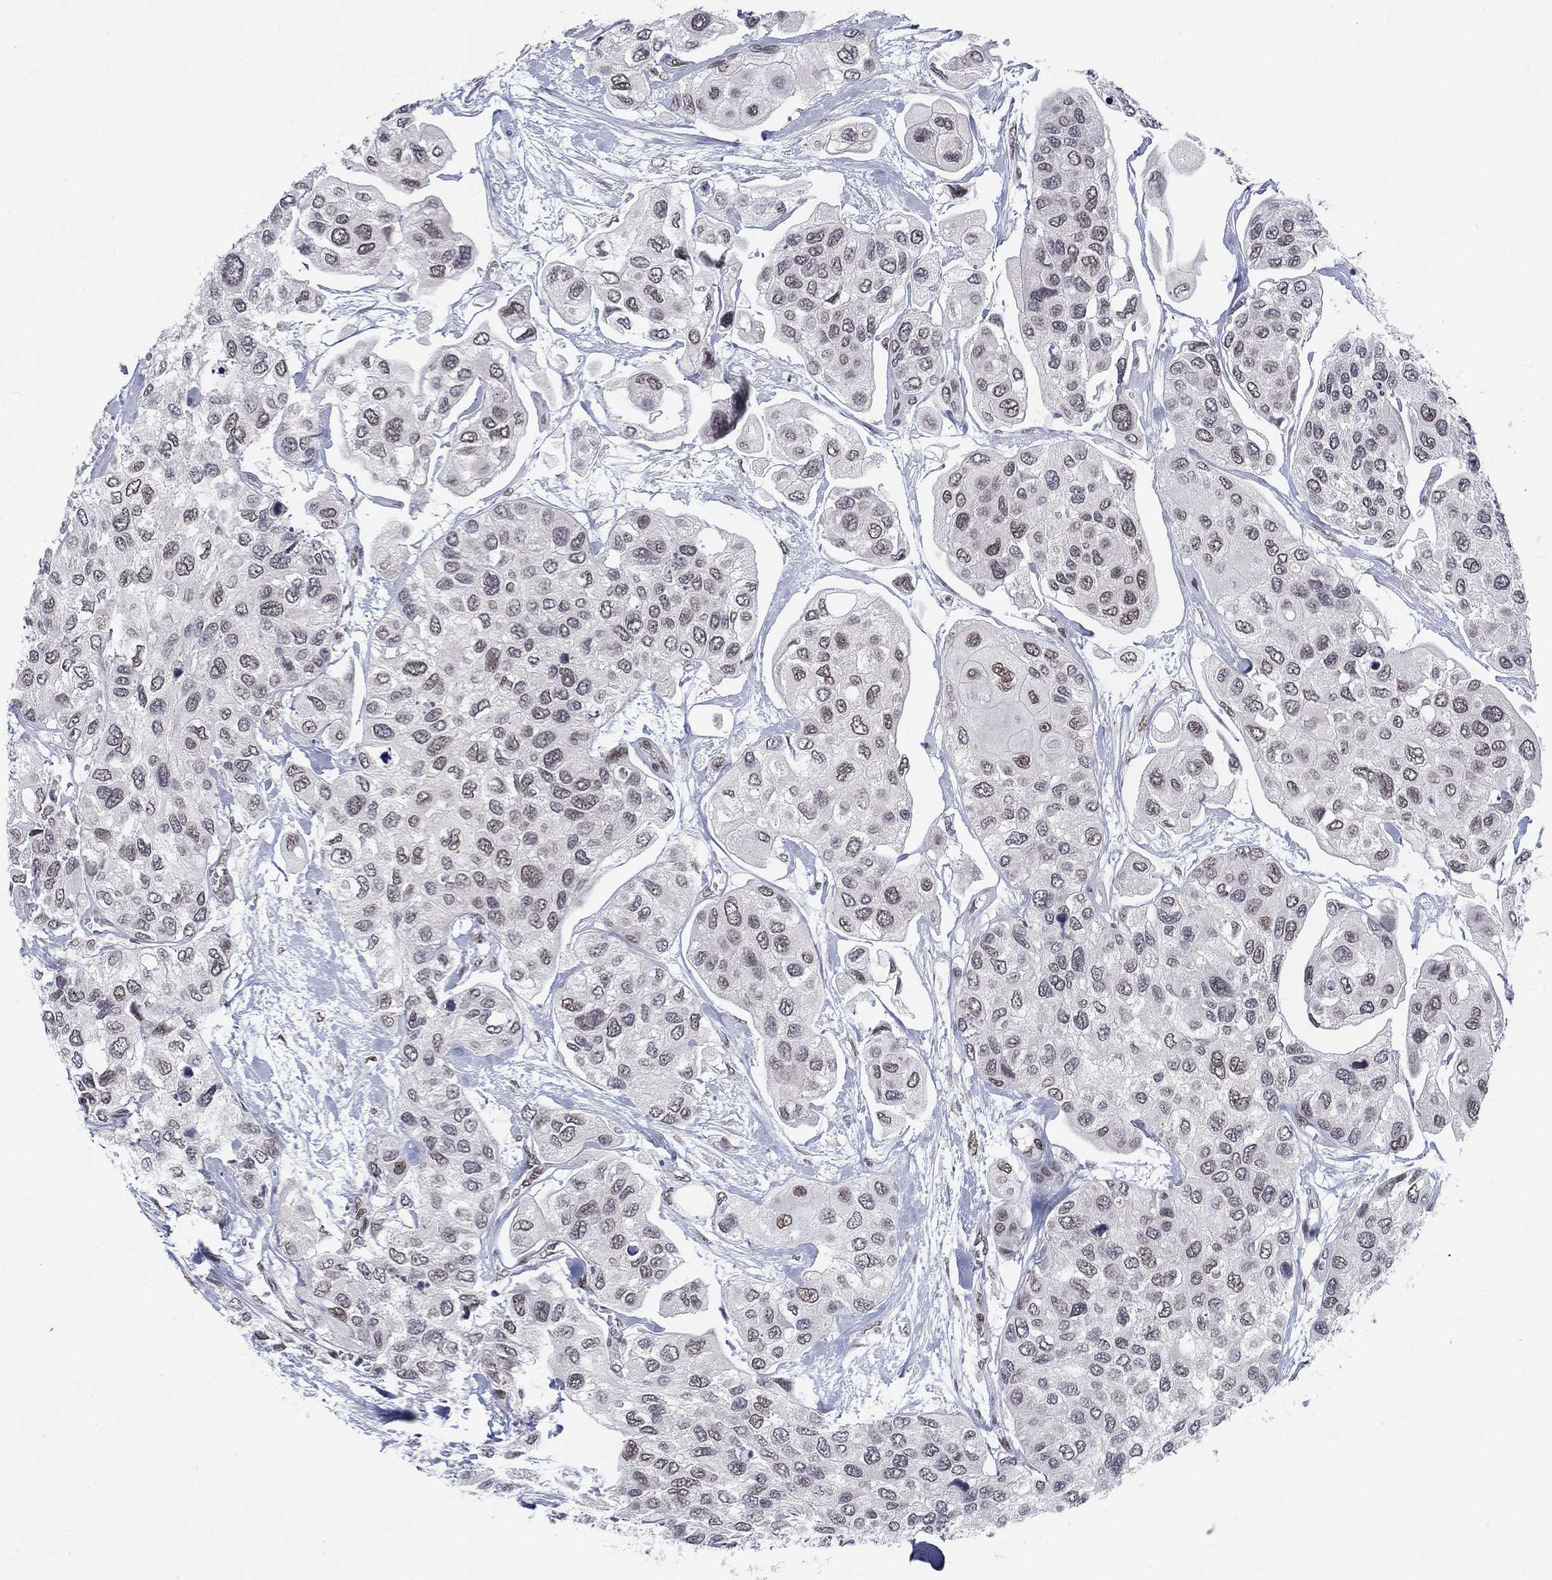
{"staining": {"intensity": "negative", "quantity": "none", "location": "none"}, "tissue": "urothelial cancer", "cell_type": "Tumor cells", "image_type": "cancer", "snomed": [{"axis": "morphology", "description": "Urothelial carcinoma, High grade"}, {"axis": "topography", "description": "Urinary bladder"}], "caption": "DAB (3,3'-diaminobenzidine) immunohistochemical staining of high-grade urothelial carcinoma displays no significant positivity in tumor cells. (Stains: DAB IHC with hematoxylin counter stain, Microscopy: brightfield microscopy at high magnification).", "gene": "FYTTD1", "patient": {"sex": "male", "age": 77}}